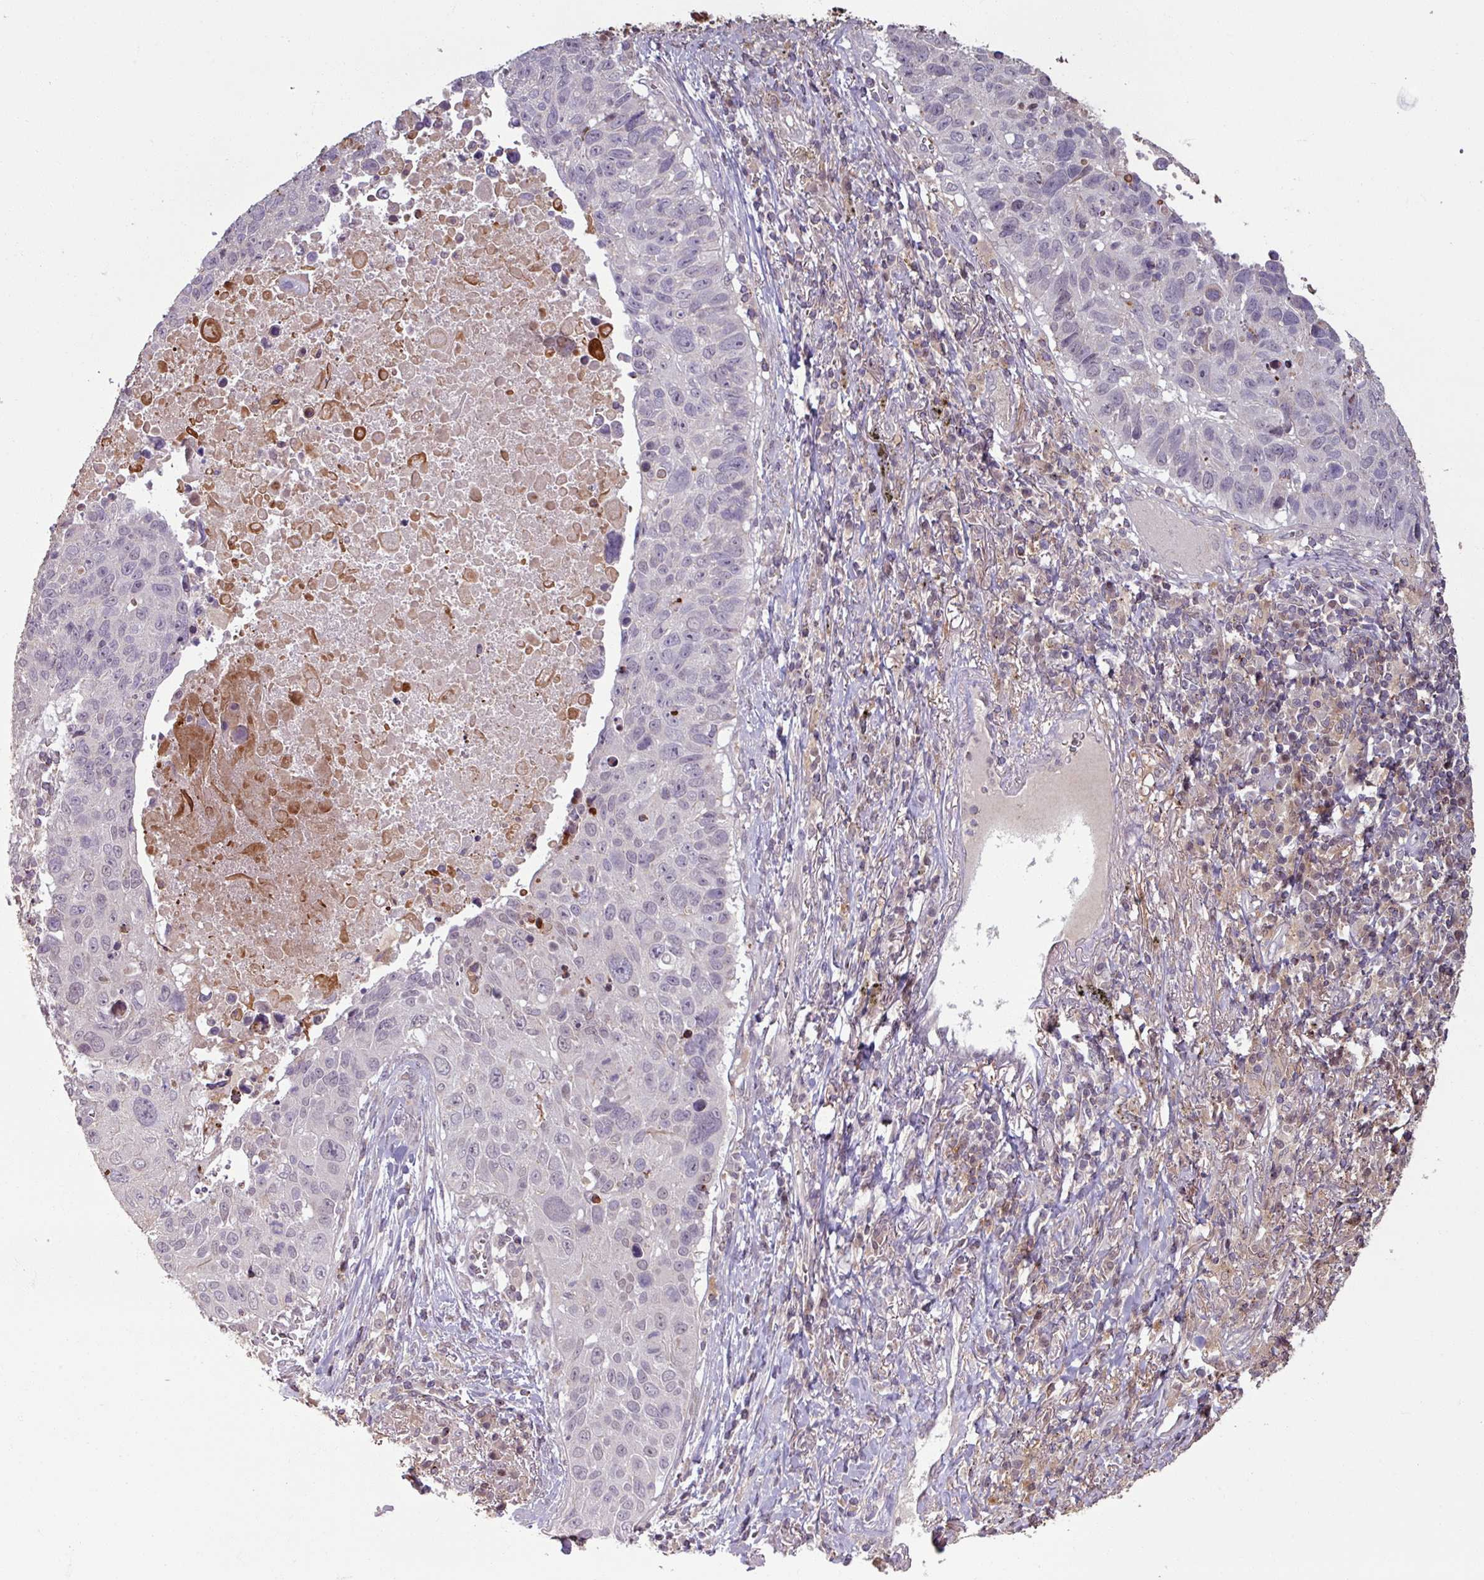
{"staining": {"intensity": "negative", "quantity": "none", "location": "none"}, "tissue": "lung cancer", "cell_type": "Tumor cells", "image_type": "cancer", "snomed": [{"axis": "morphology", "description": "Squamous cell carcinoma, NOS"}, {"axis": "topography", "description": "Lung"}], "caption": "An immunohistochemistry micrograph of squamous cell carcinoma (lung) is shown. There is no staining in tumor cells of squamous cell carcinoma (lung).", "gene": "OR6B1", "patient": {"sex": "male", "age": 66}}